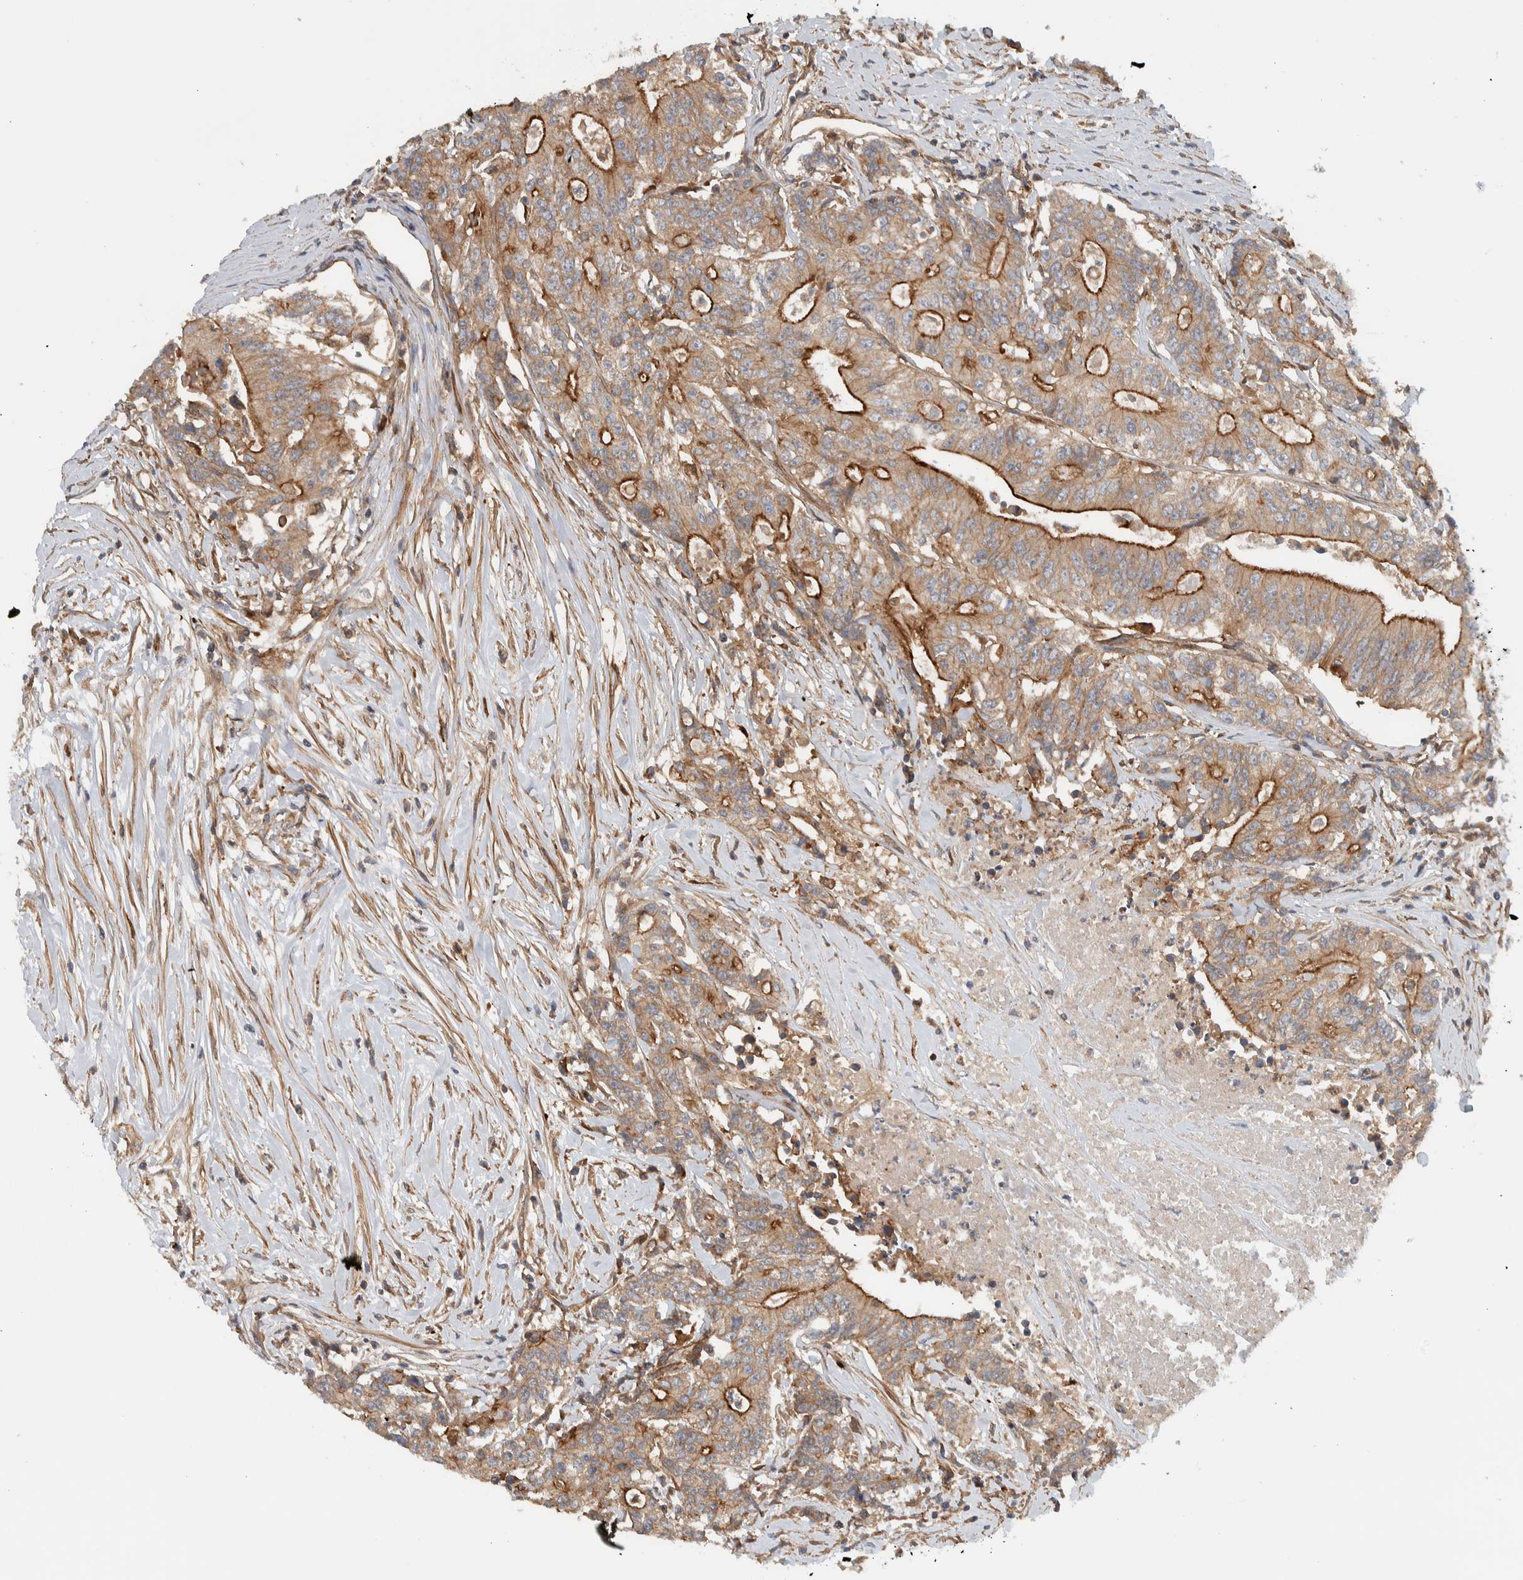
{"staining": {"intensity": "moderate", "quantity": ">75%", "location": "cytoplasmic/membranous"}, "tissue": "colorectal cancer", "cell_type": "Tumor cells", "image_type": "cancer", "snomed": [{"axis": "morphology", "description": "Adenocarcinoma, NOS"}, {"axis": "topography", "description": "Colon"}], "caption": "Tumor cells show medium levels of moderate cytoplasmic/membranous staining in about >75% of cells in colorectal adenocarcinoma.", "gene": "MPRIP", "patient": {"sex": "female", "age": 77}}